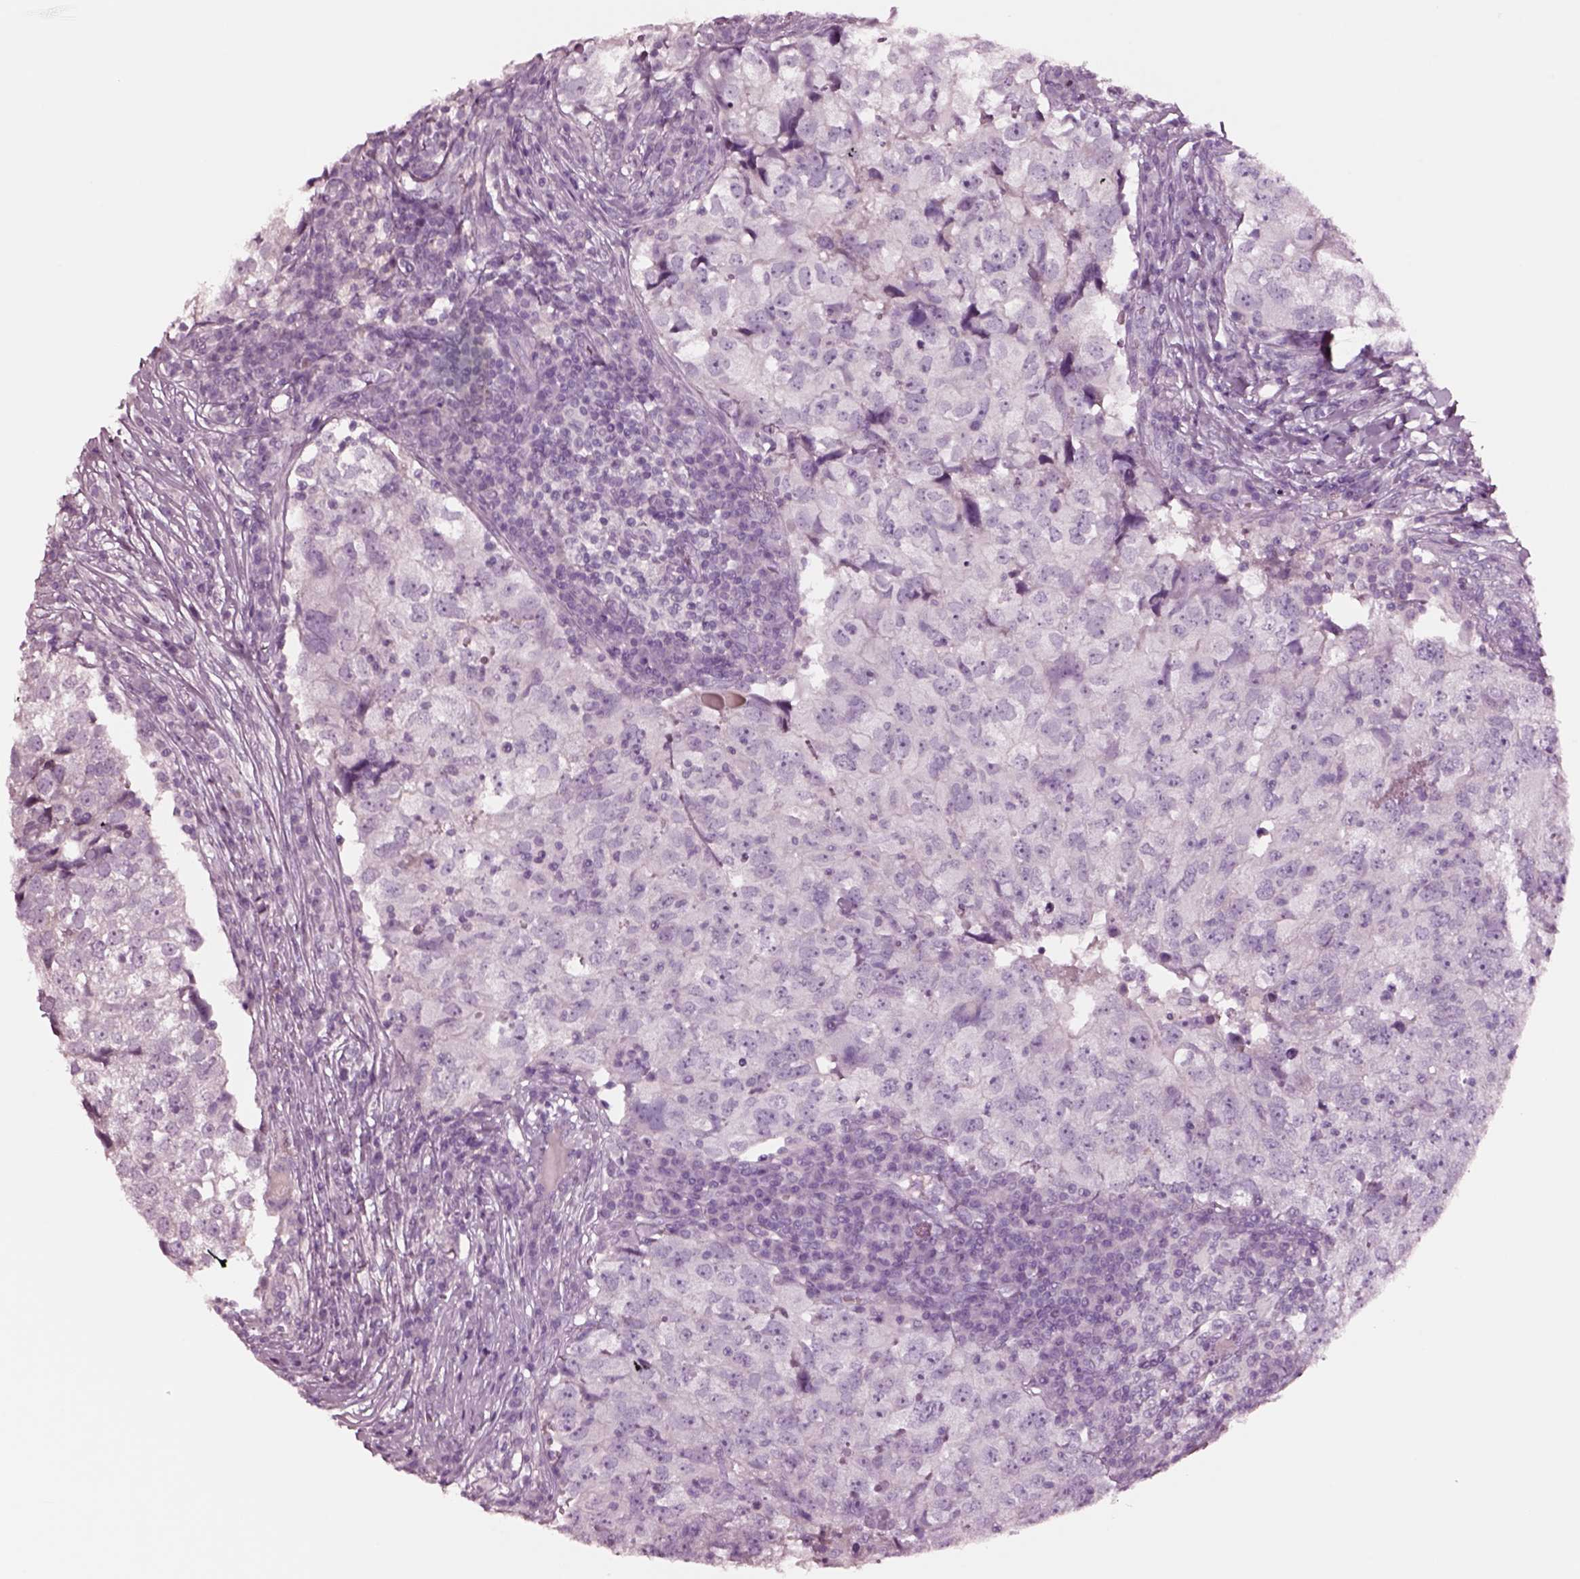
{"staining": {"intensity": "negative", "quantity": "none", "location": "none"}, "tissue": "breast cancer", "cell_type": "Tumor cells", "image_type": "cancer", "snomed": [{"axis": "morphology", "description": "Duct carcinoma"}, {"axis": "topography", "description": "Breast"}], "caption": "An immunohistochemistry histopathology image of invasive ductal carcinoma (breast) is shown. There is no staining in tumor cells of invasive ductal carcinoma (breast). Nuclei are stained in blue.", "gene": "NMRK2", "patient": {"sex": "female", "age": 30}}